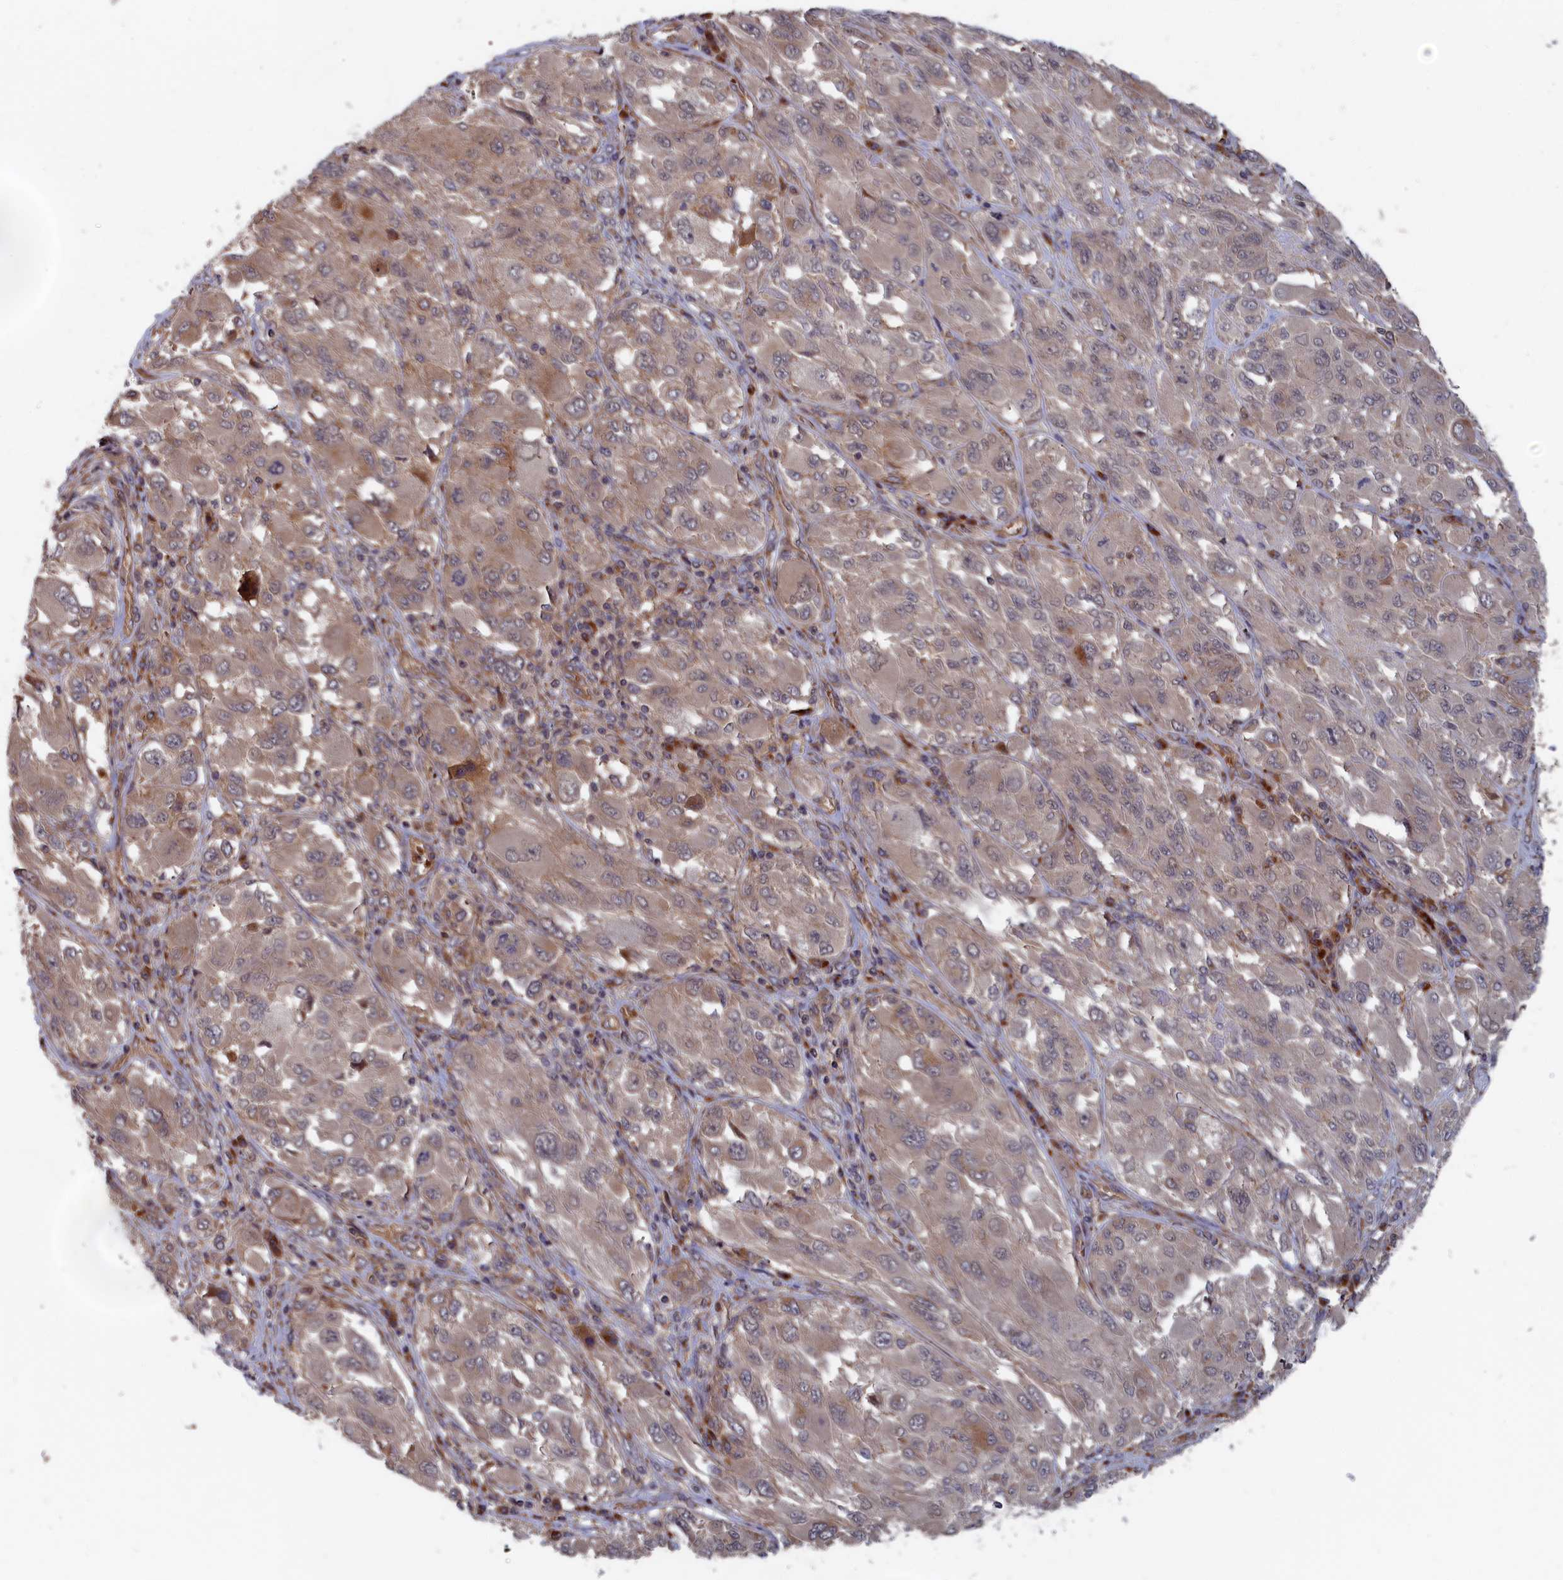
{"staining": {"intensity": "weak", "quantity": "<25%", "location": "cytoplasmic/membranous"}, "tissue": "melanoma", "cell_type": "Tumor cells", "image_type": "cancer", "snomed": [{"axis": "morphology", "description": "Malignant melanoma, NOS"}, {"axis": "topography", "description": "Skin"}], "caption": "Tumor cells show no significant protein positivity in malignant melanoma. (DAB immunohistochemistry (IHC) visualized using brightfield microscopy, high magnification).", "gene": "TRAPPC2L", "patient": {"sex": "female", "age": 91}}